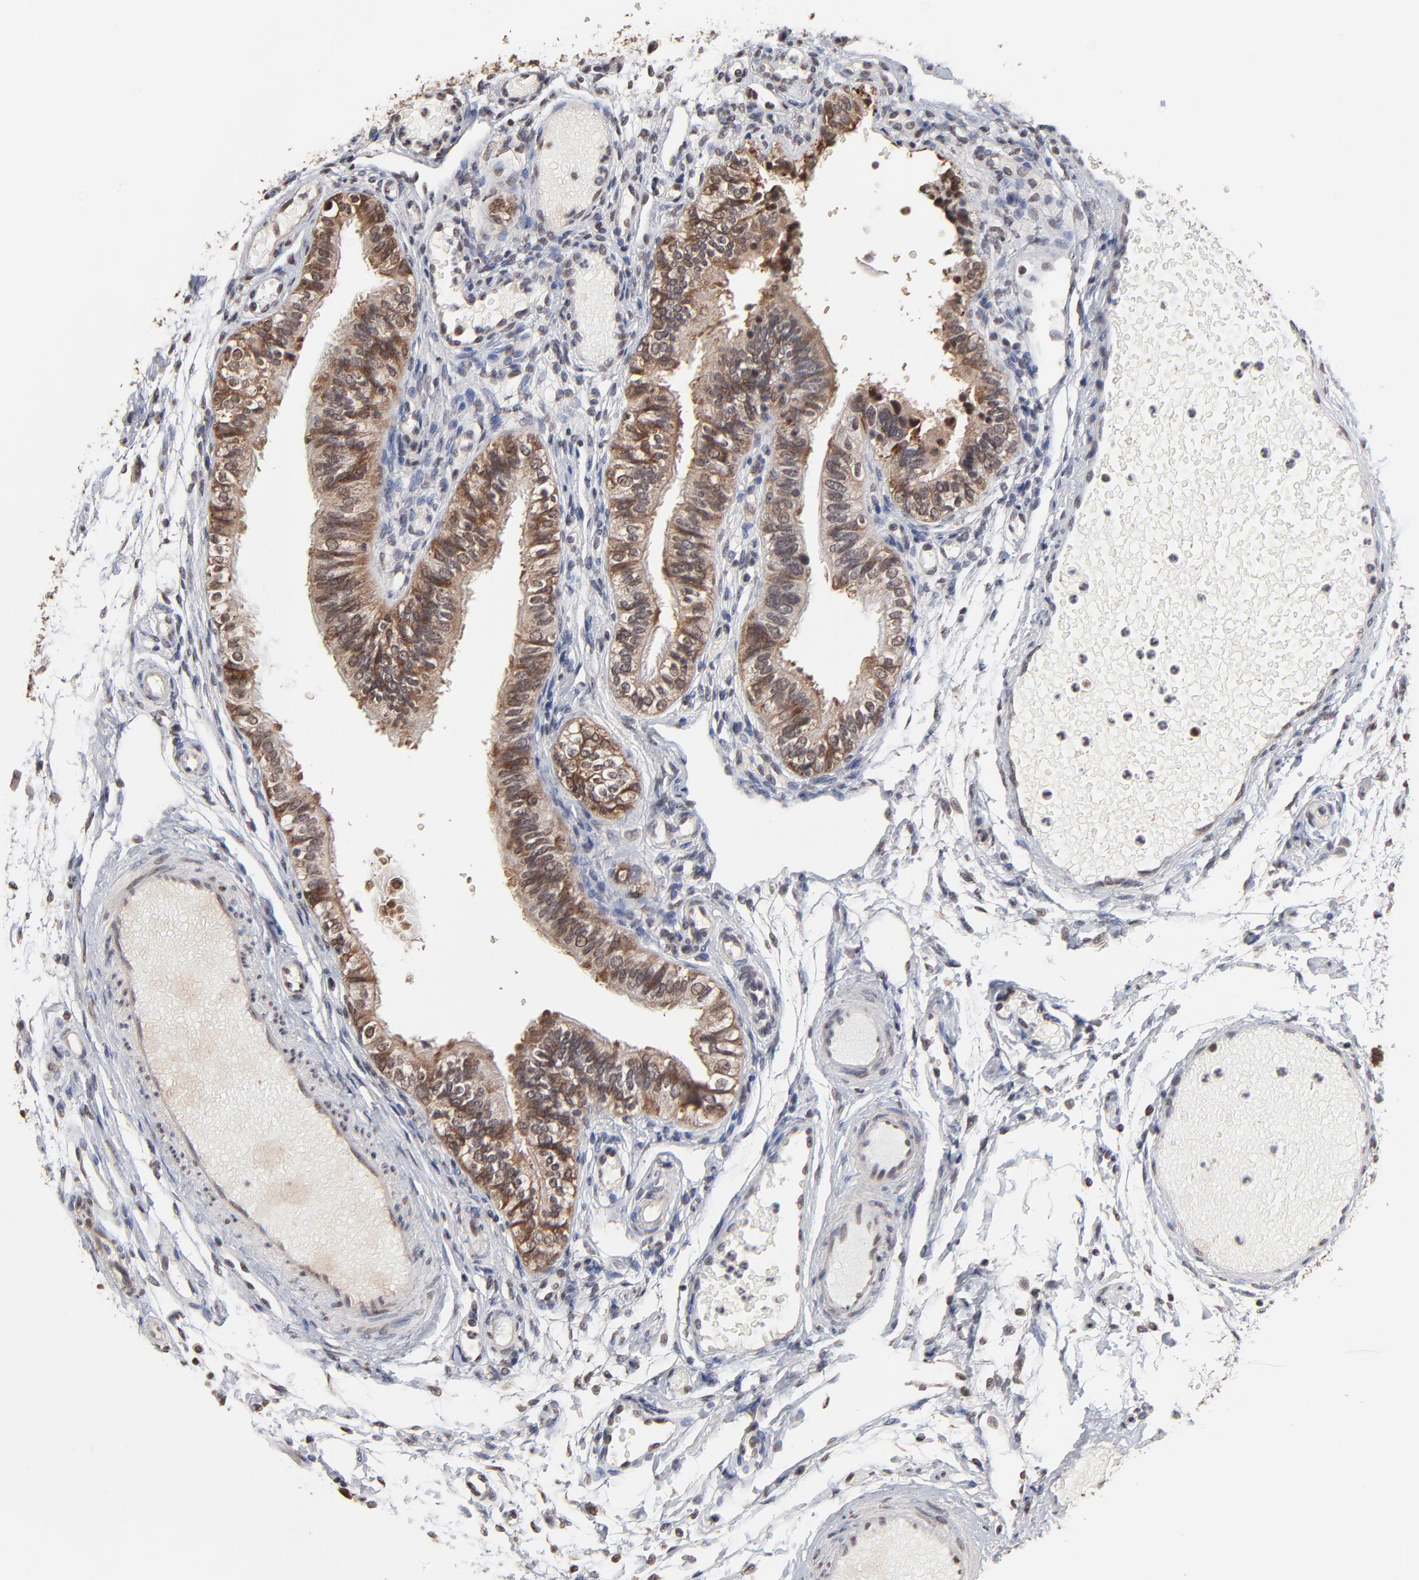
{"staining": {"intensity": "moderate", "quantity": ">75%", "location": "cytoplasmic/membranous"}, "tissue": "fallopian tube", "cell_type": "Glandular cells", "image_type": "normal", "snomed": [{"axis": "morphology", "description": "Normal tissue, NOS"}, {"axis": "morphology", "description": "Dermoid, NOS"}, {"axis": "topography", "description": "Fallopian tube"}], "caption": "High-magnification brightfield microscopy of benign fallopian tube stained with DAB (brown) and counterstained with hematoxylin (blue). glandular cells exhibit moderate cytoplasmic/membranous staining is appreciated in about>75% of cells.", "gene": "CHM", "patient": {"sex": "female", "age": 33}}